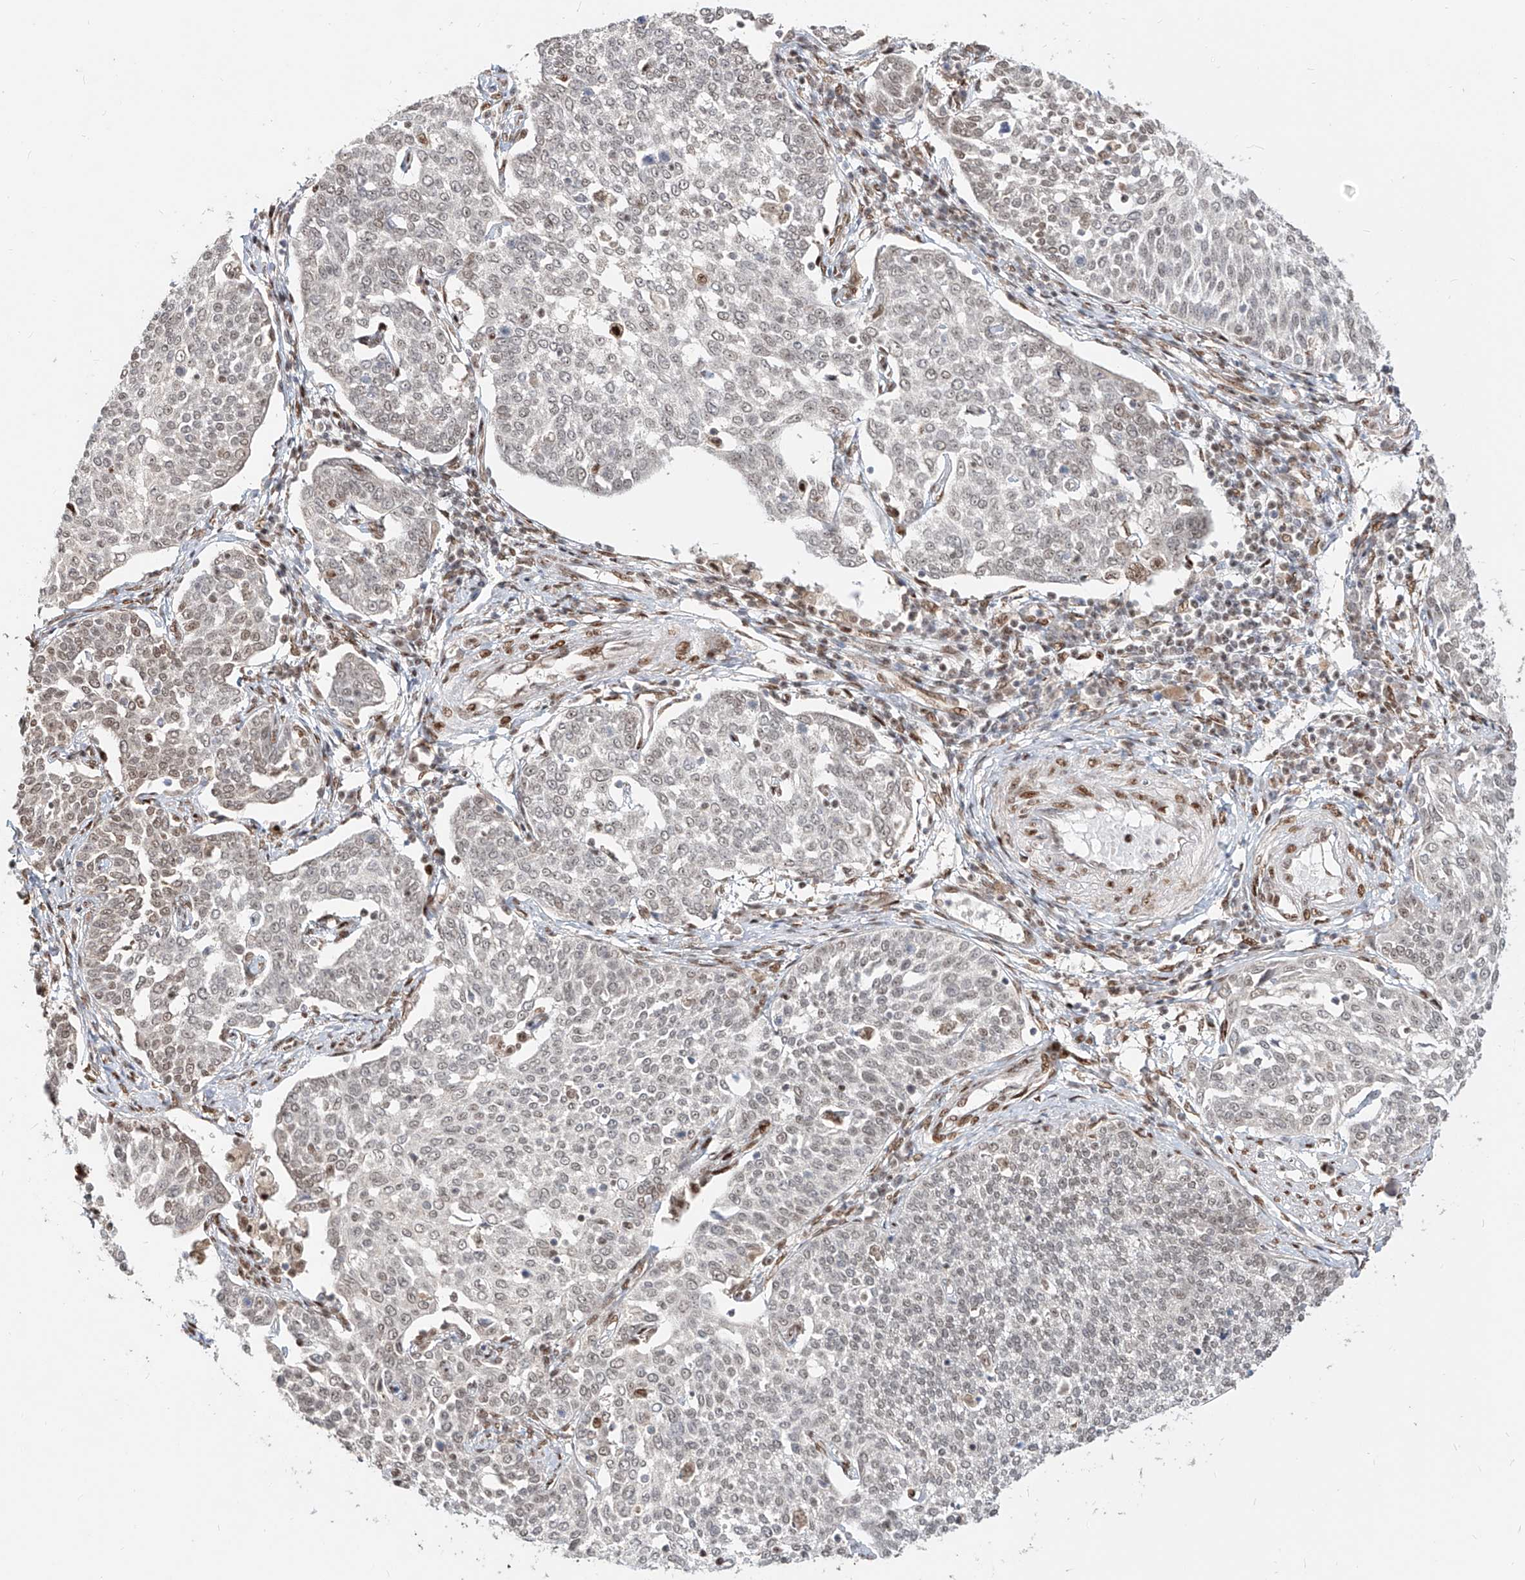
{"staining": {"intensity": "weak", "quantity": "<25%", "location": "nuclear"}, "tissue": "cervical cancer", "cell_type": "Tumor cells", "image_type": "cancer", "snomed": [{"axis": "morphology", "description": "Squamous cell carcinoma, NOS"}, {"axis": "topography", "description": "Cervix"}], "caption": "IHC of cervical cancer reveals no positivity in tumor cells.", "gene": "ZNF710", "patient": {"sex": "female", "age": 34}}